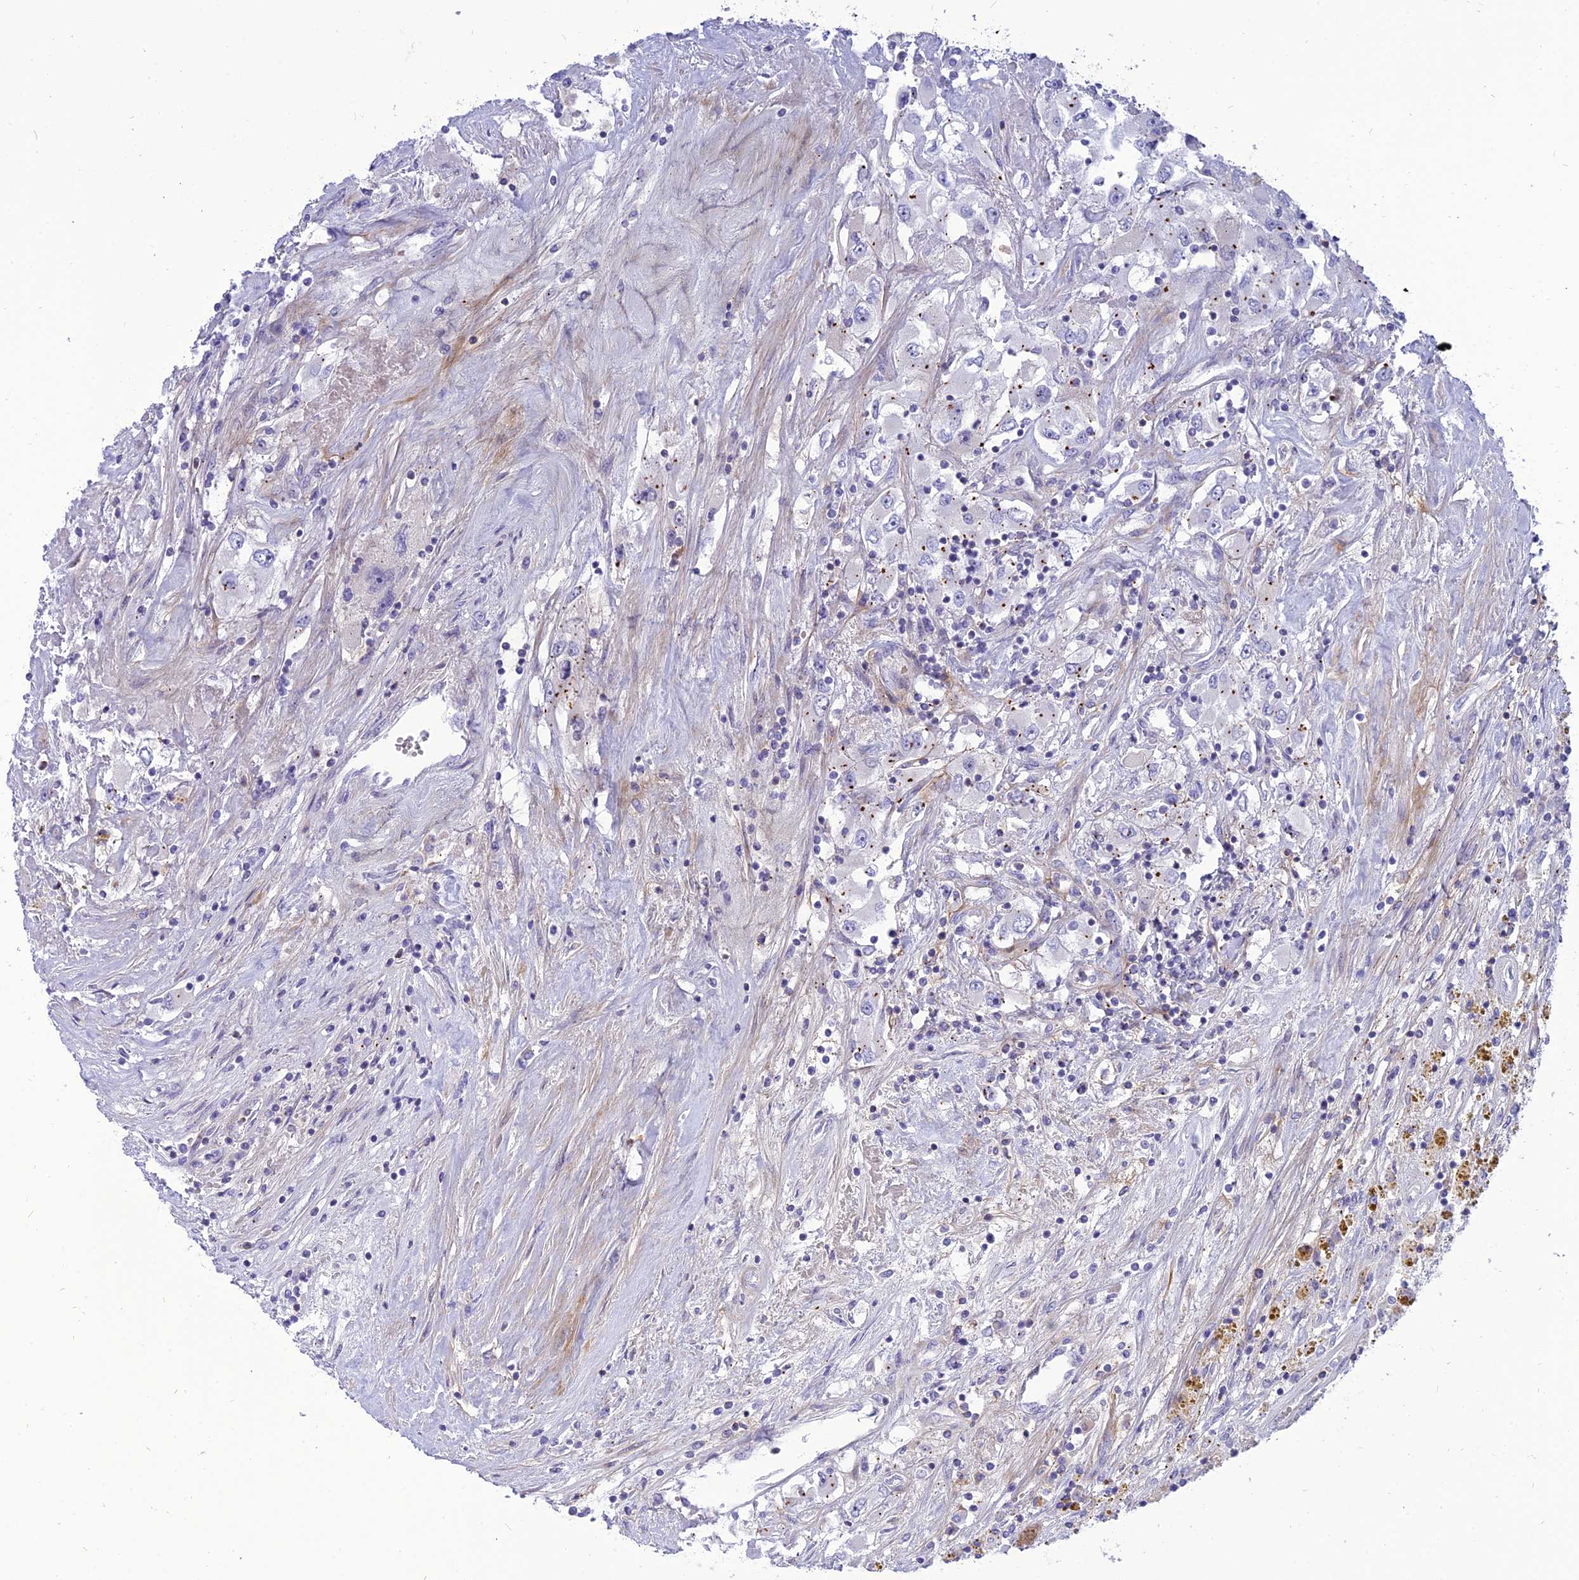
{"staining": {"intensity": "negative", "quantity": "none", "location": "none"}, "tissue": "renal cancer", "cell_type": "Tumor cells", "image_type": "cancer", "snomed": [{"axis": "morphology", "description": "Adenocarcinoma, NOS"}, {"axis": "topography", "description": "Kidney"}], "caption": "Tumor cells are negative for brown protein staining in renal cancer.", "gene": "MBD3L1", "patient": {"sex": "female", "age": 52}}